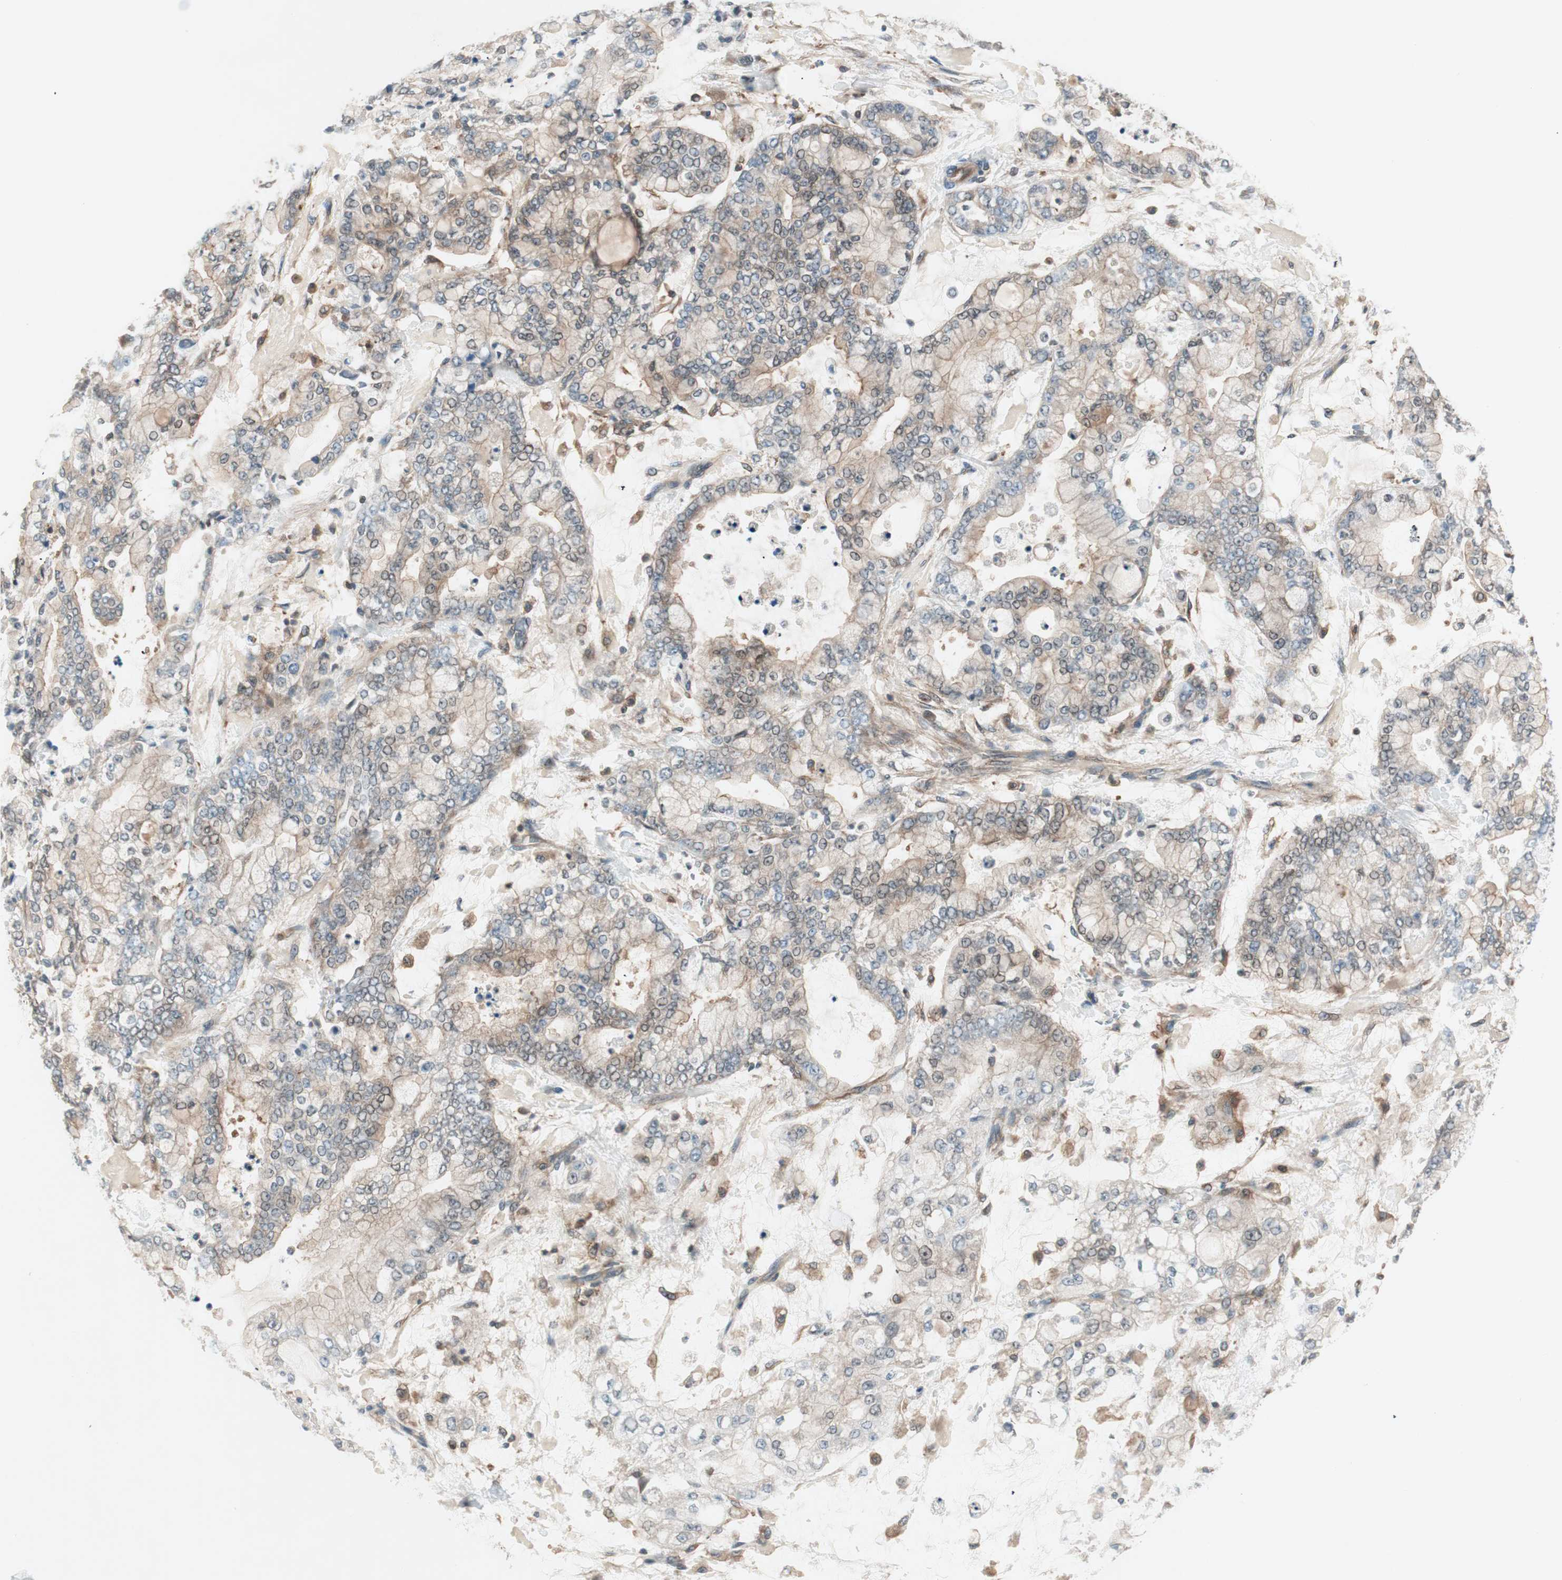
{"staining": {"intensity": "weak", "quantity": "25%-75%", "location": "cytoplasmic/membranous"}, "tissue": "stomach cancer", "cell_type": "Tumor cells", "image_type": "cancer", "snomed": [{"axis": "morphology", "description": "Adenocarcinoma, NOS"}, {"axis": "topography", "description": "Stomach"}], "caption": "DAB (3,3'-diaminobenzidine) immunohistochemical staining of stomach cancer (adenocarcinoma) shows weak cytoplasmic/membranous protein expression in approximately 25%-75% of tumor cells.", "gene": "GALT", "patient": {"sex": "male", "age": 76}}